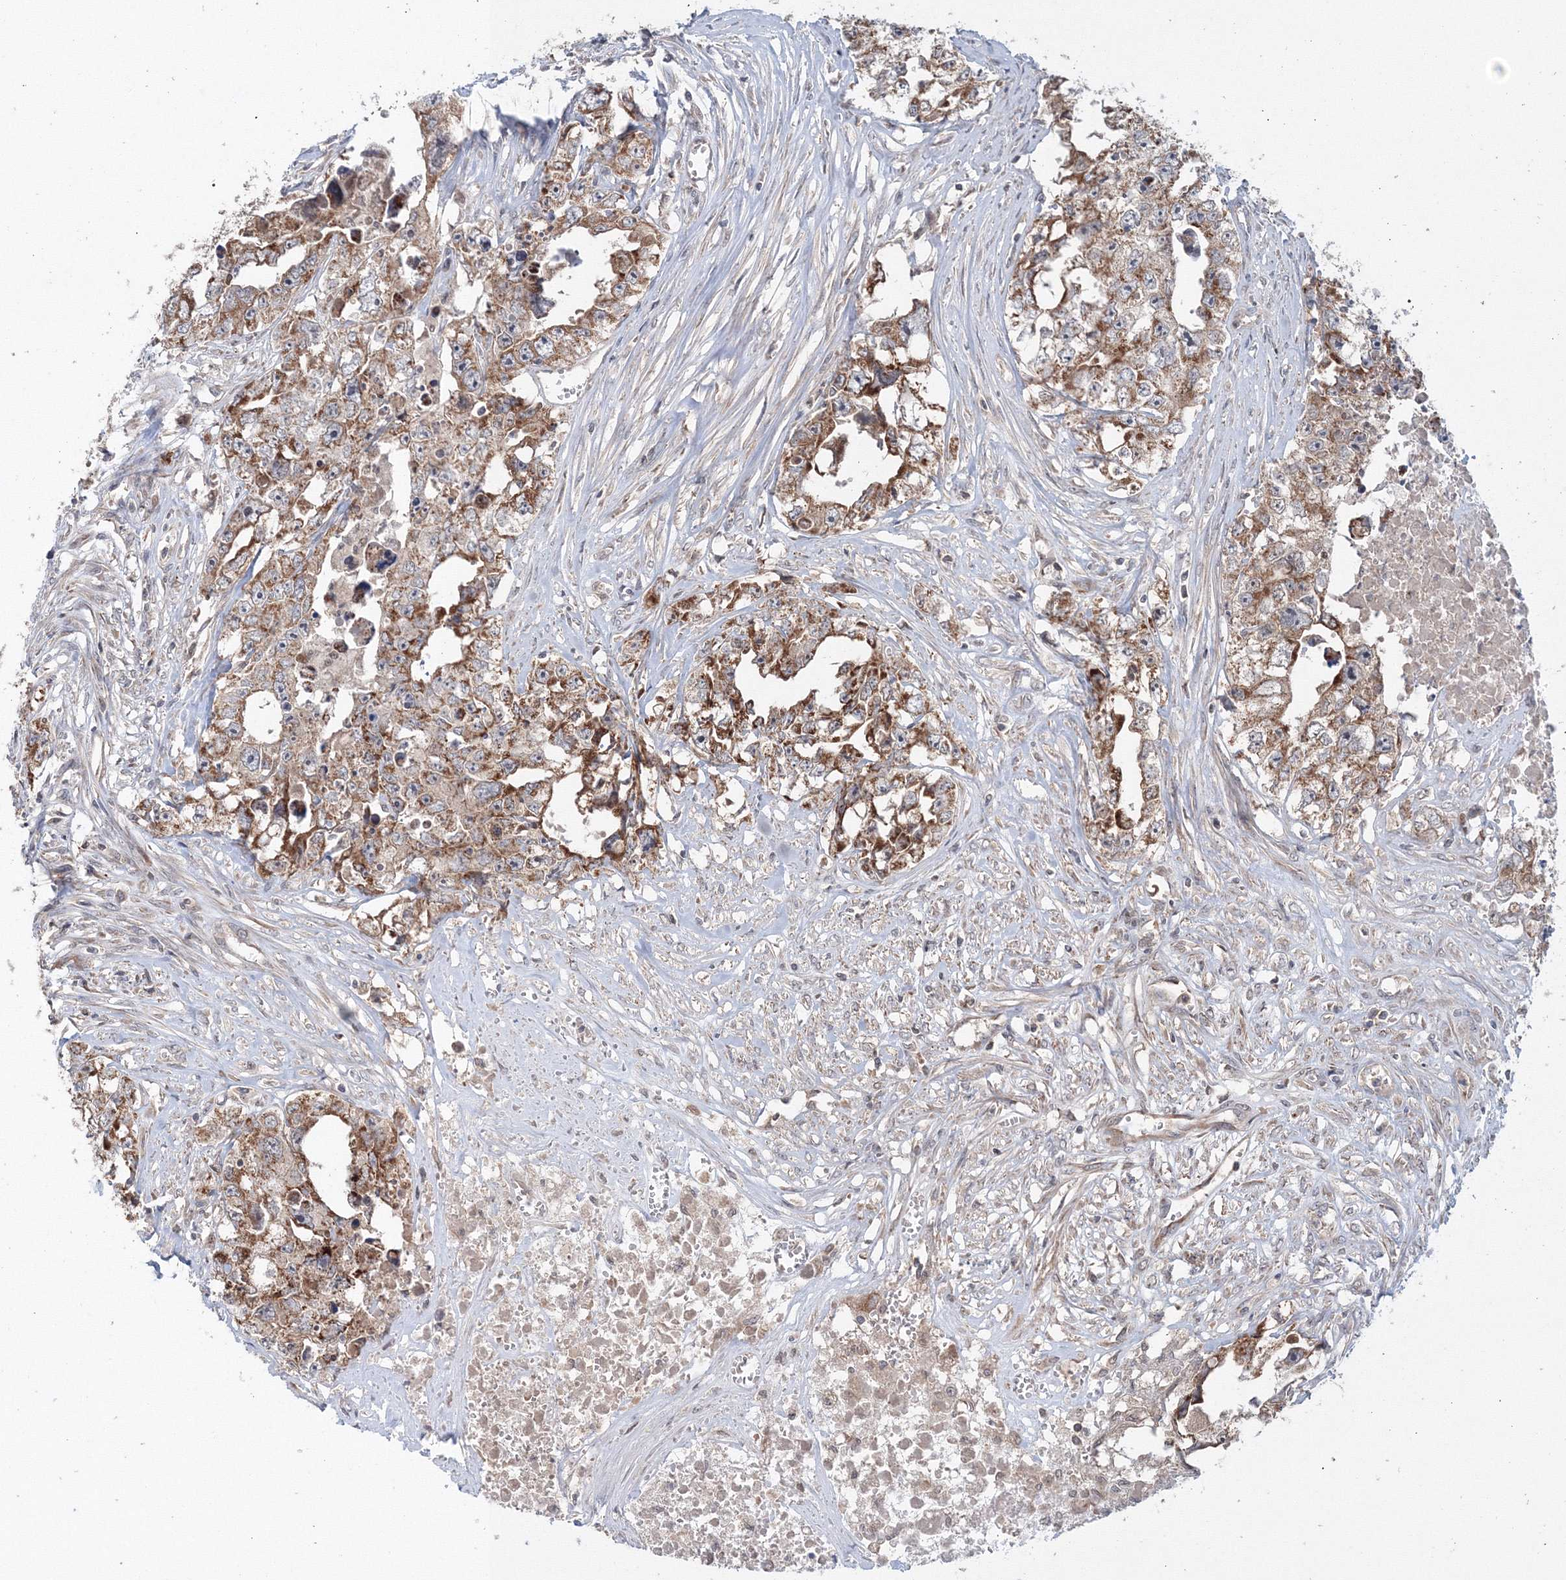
{"staining": {"intensity": "strong", "quantity": ">75%", "location": "cytoplasmic/membranous"}, "tissue": "testis cancer", "cell_type": "Tumor cells", "image_type": "cancer", "snomed": [{"axis": "morphology", "description": "Seminoma, NOS"}, {"axis": "morphology", "description": "Carcinoma, Embryonal, NOS"}, {"axis": "topography", "description": "Testis"}], "caption": "Tumor cells reveal high levels of strong cytoplasmic/membranous staining in approximately >75% of cells in human testis embryonal carcinoma.", "gene": "NOA1", "patient": {"sex": "male", "age": 43}}